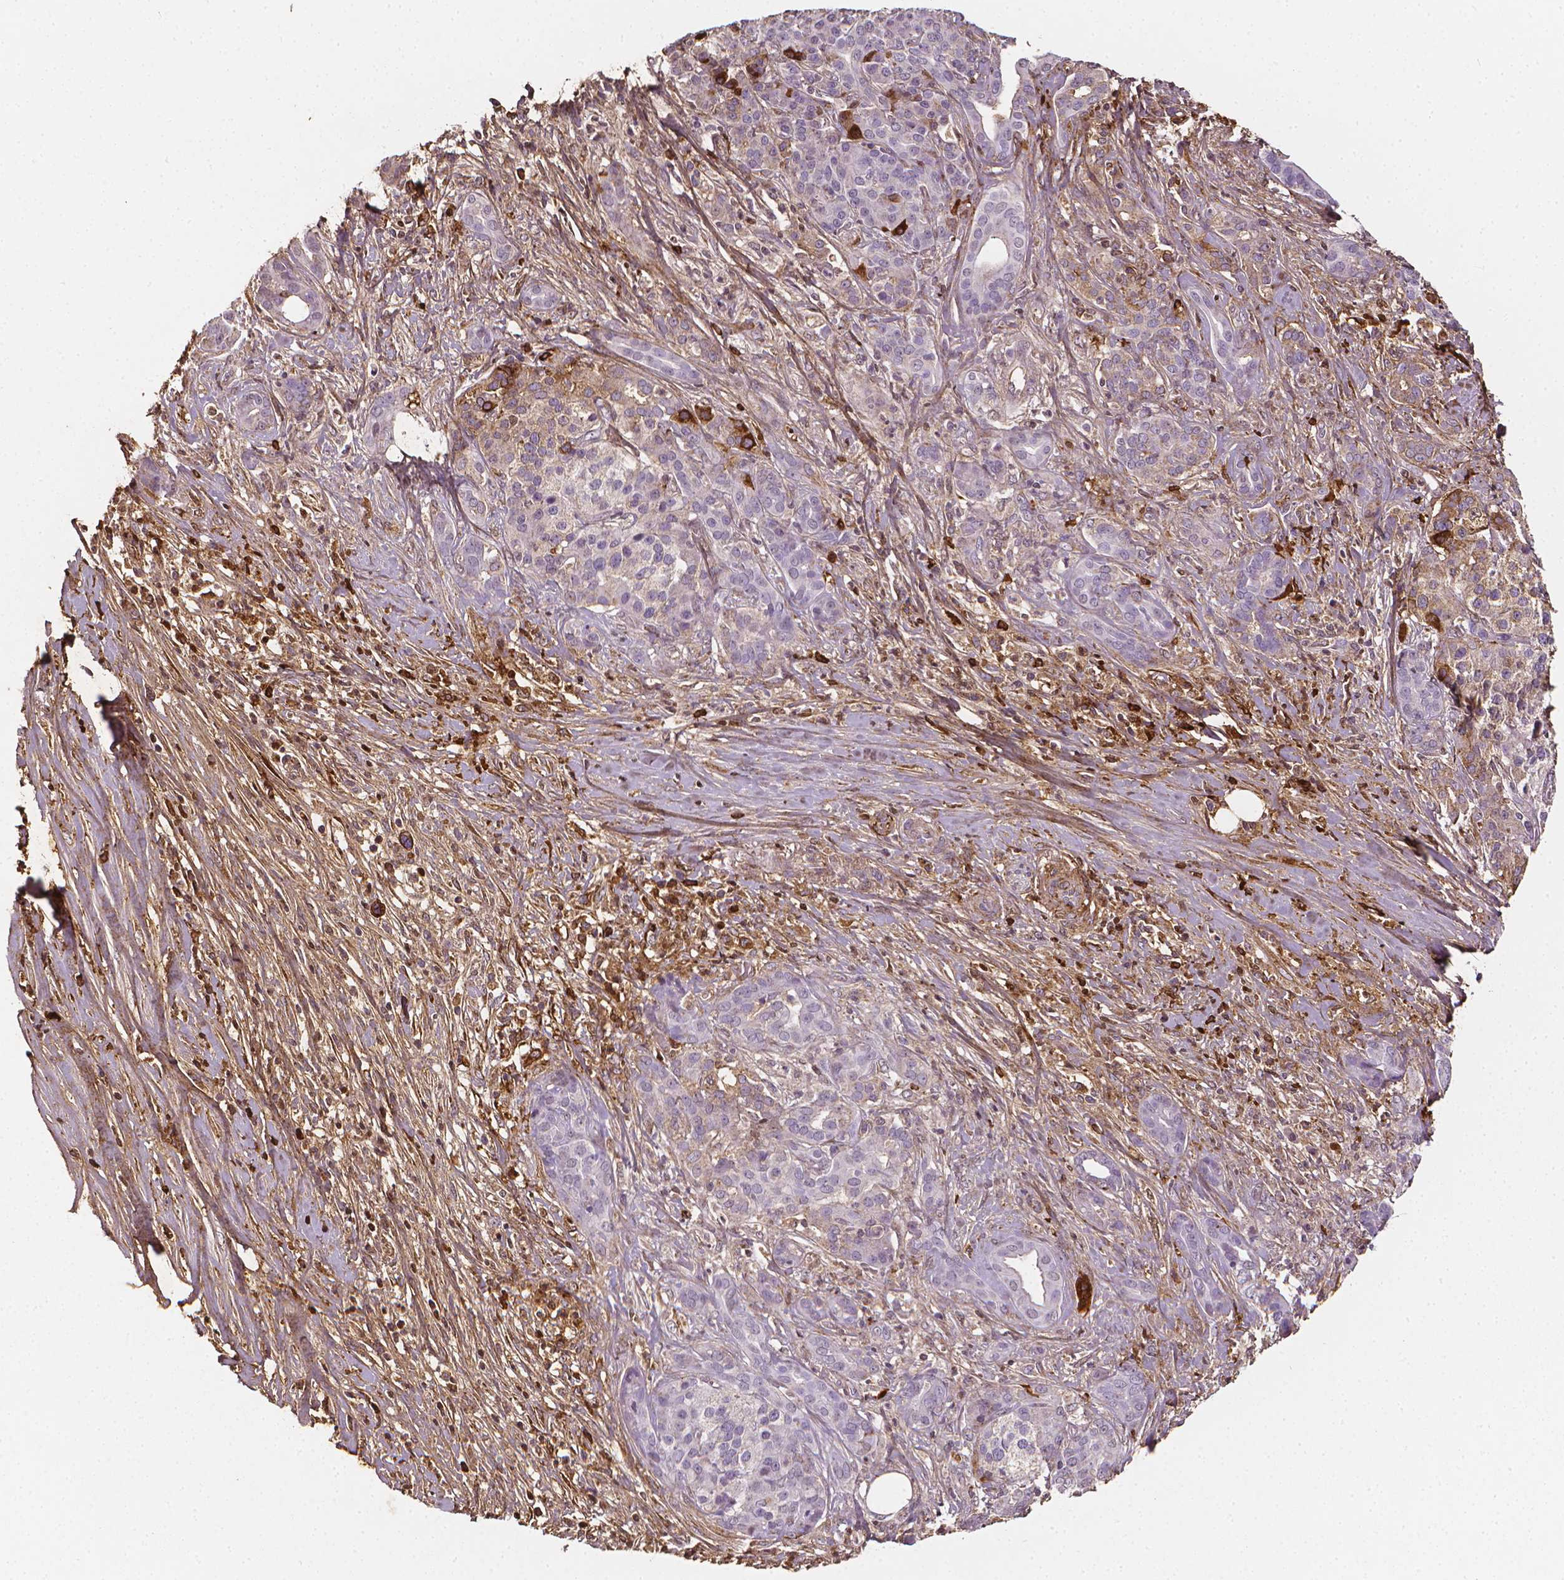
{"staining": {"intensity": "moderate", "quantity": "<25%", "location": "cytoplasmic/membranous"}, "tissue": "pancreatic cancer", "cell_type": "Tumor cells", "image_type": "cancer", "snomed": [{"axis": "morphology", "description": "Normal tissue, NOS"}, {"axis": "morphology", "description": "Inflammation, NOS"}, {"axis": "morphology", "description": "Adenocarcinoma, NOS"}, {"axis": "topography", "description": "Pancreas"}], "caption": "Protein analysis of pancreatic cancer (adenocarcinoma) tissue shows moderate cytoplasmic/membranous staining in approximately <25% of tumor cells.", "gene": "DCN", "patient": {"sex": "male", "age": 57}}